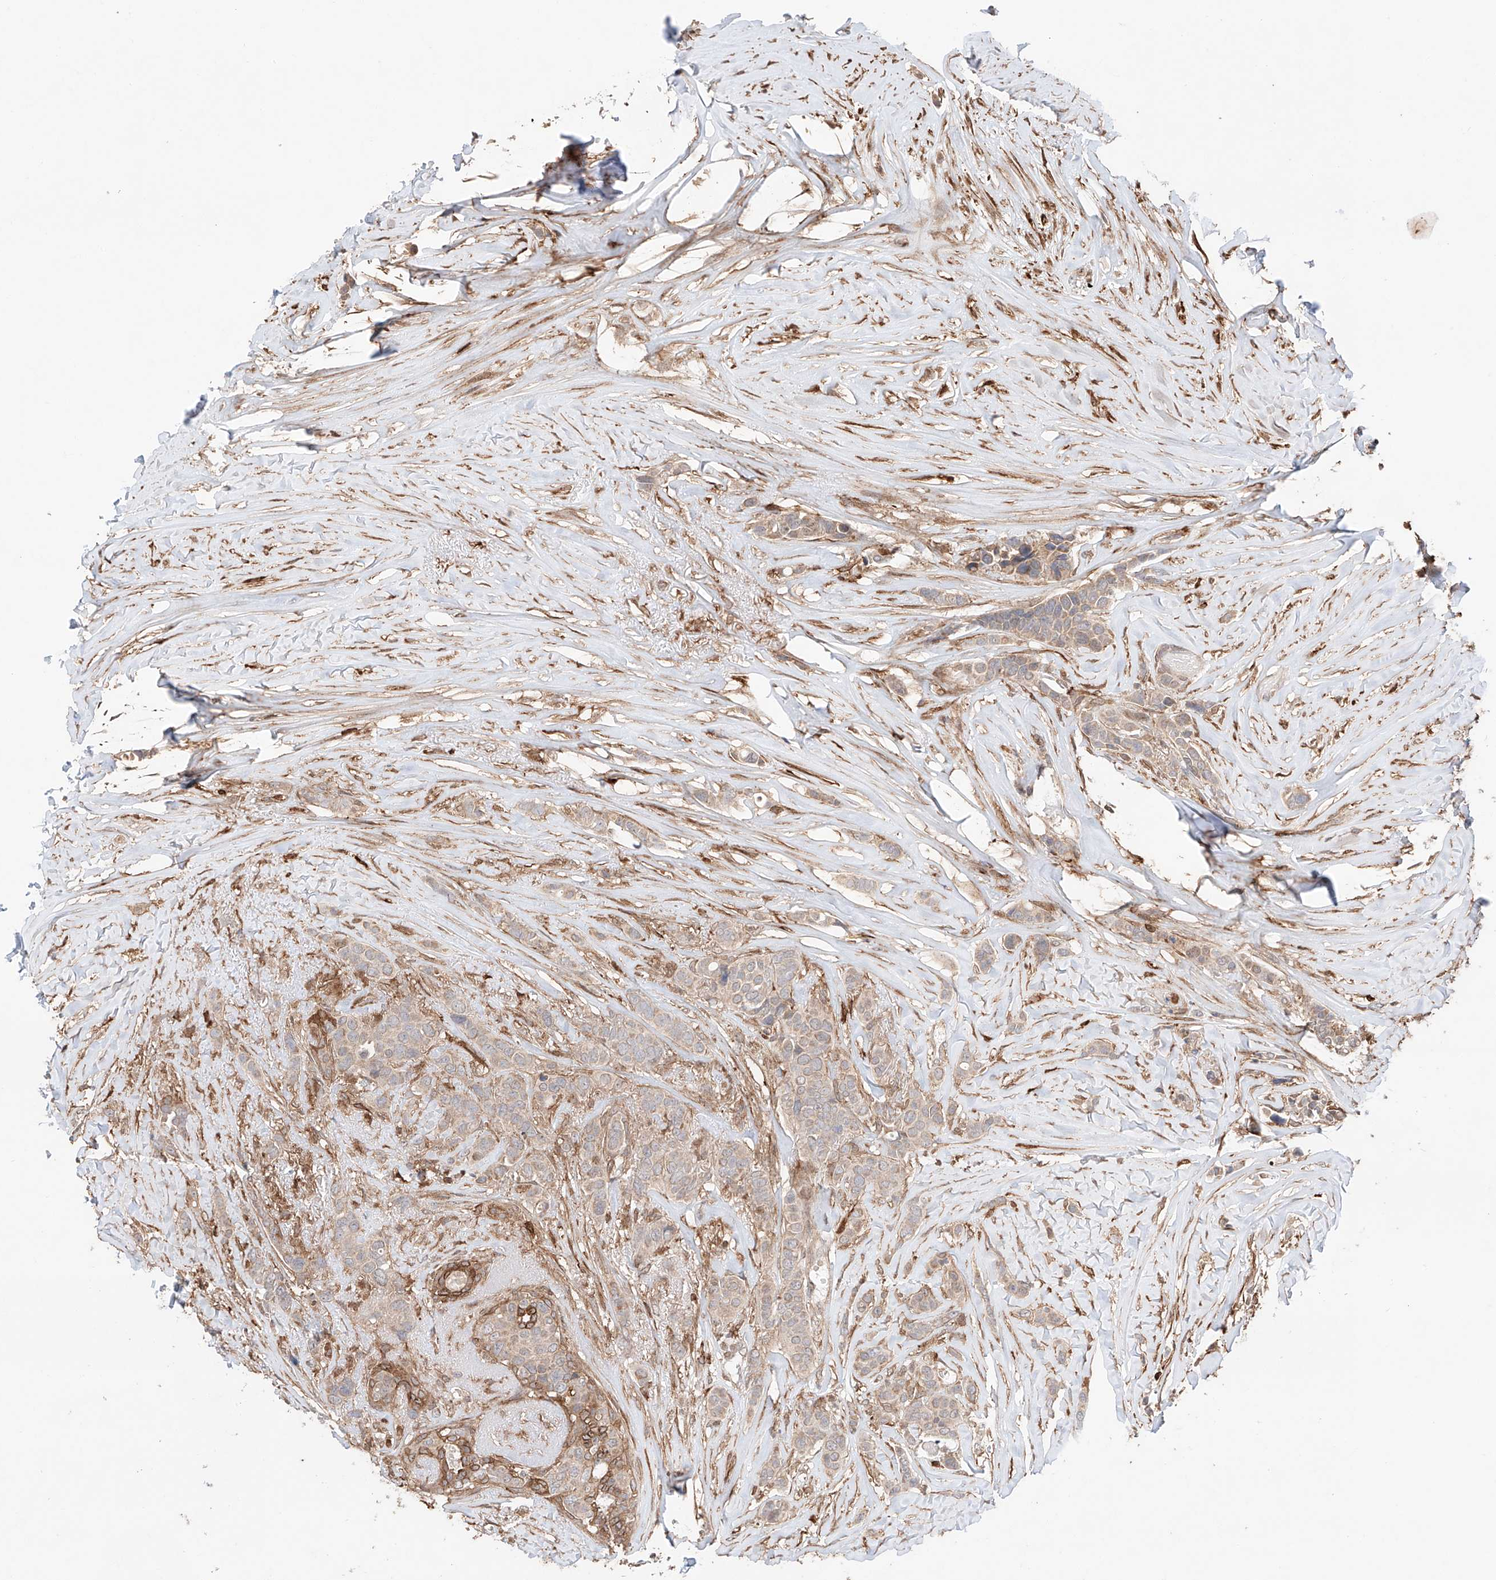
{"staining": {"intensity": "weak", "quantity": ">75%", "location": "cytoplasmic/membranous"}, "tissue": "breast cancer", "cell_type": "Tumor cells", "image_type": "cancer", "snomed": [{"axis": "morphology", "description": "Lobular carcinoma"}, {"axis": "topography", "description": "Breast"}], "caption": "Brown immunohistochemical staining in breast lobular carcinoma shows weak cytoplasmic/membranous positivity in about >75% of tumor cells.", "gene": "IGSF22", "patient": {"sex": "female", "age": 51}}